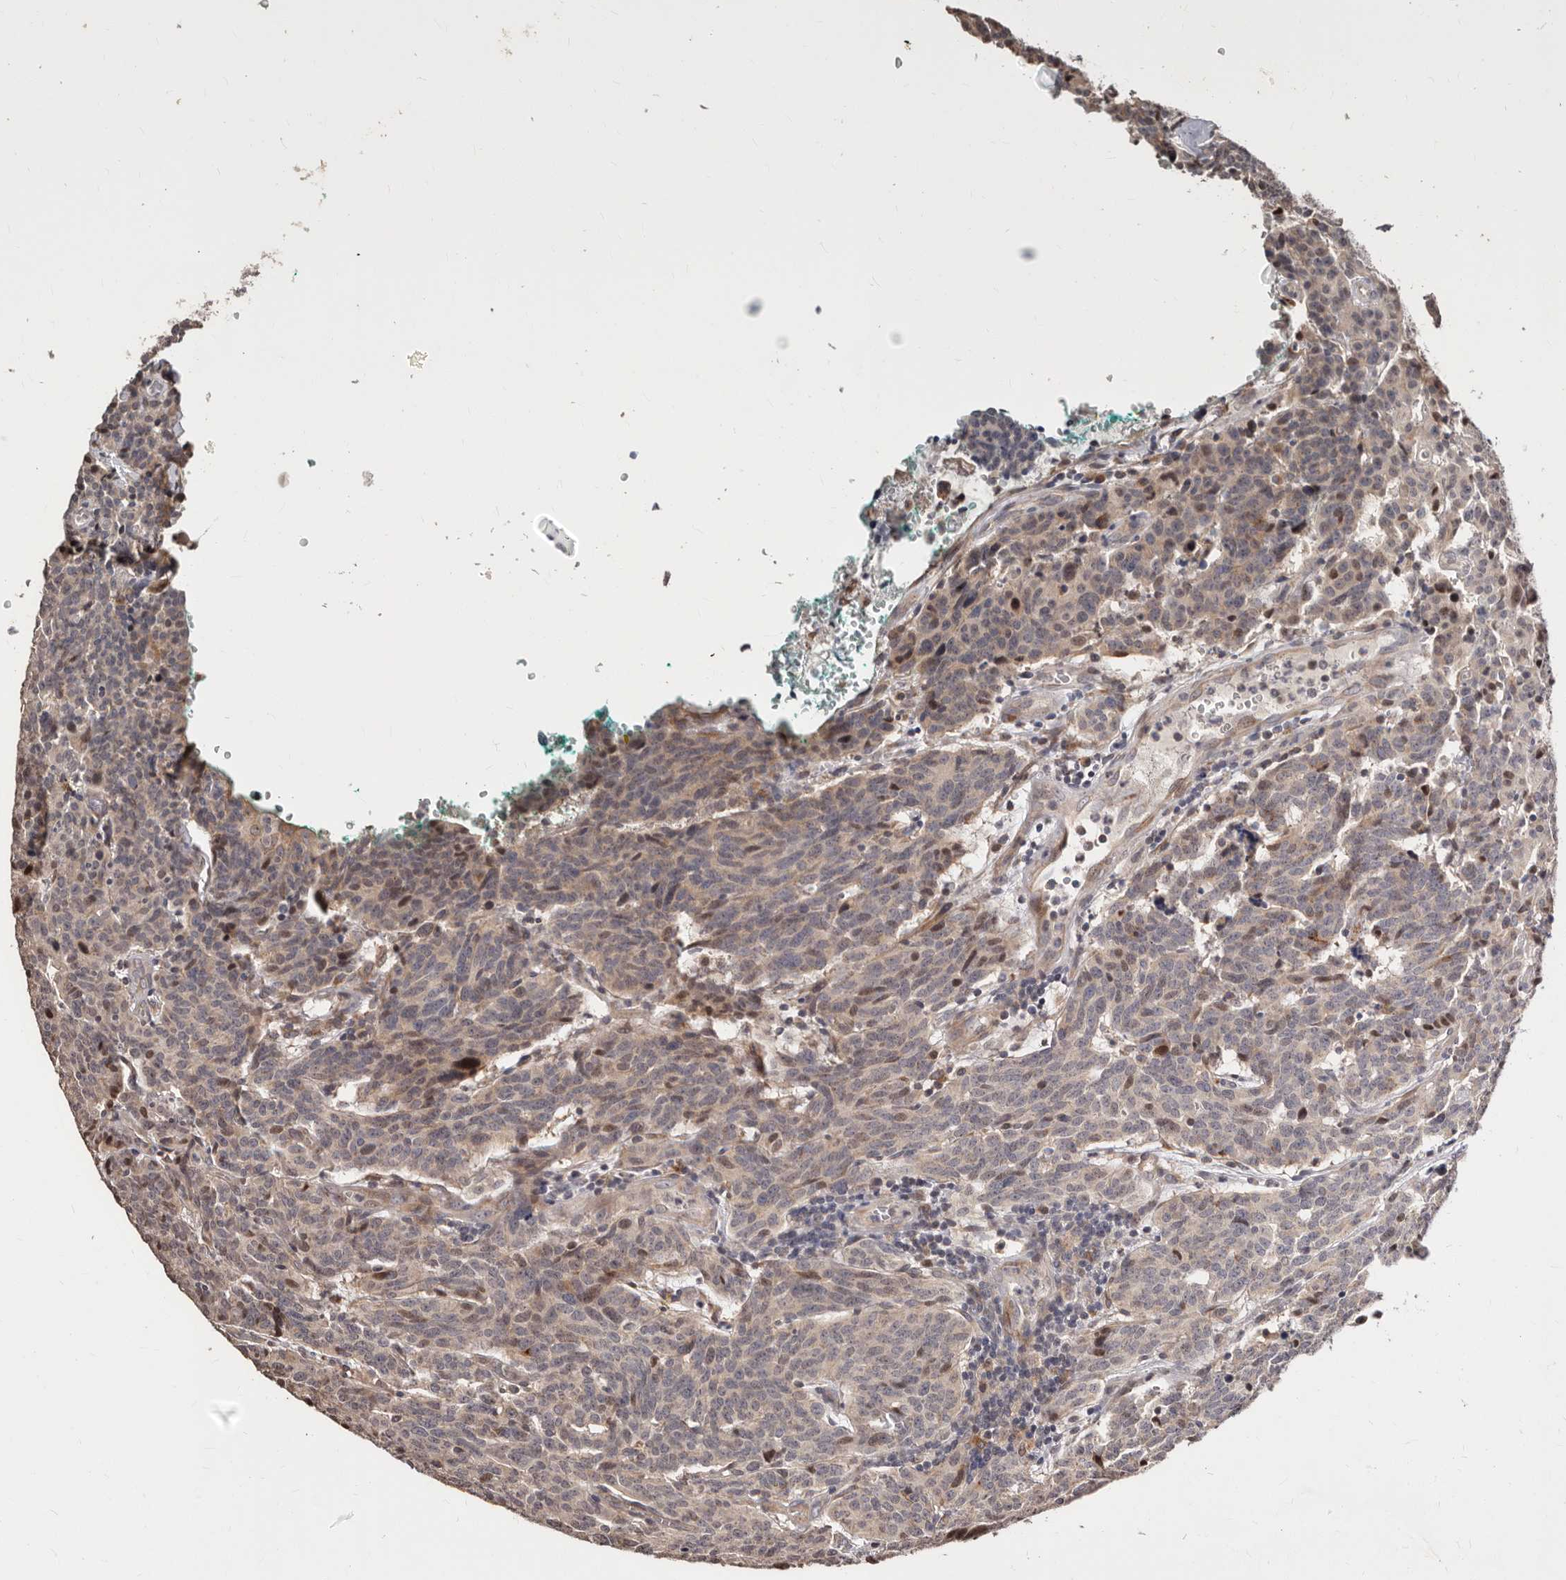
{"staining": {"intensity": "weak", "quantity": "25%-75%", "location": "cytoplasmic/membranous"}, "tissue": "carcinoid", "cell_type": "Tumor cells", "image_type": "cancer", "snomed": [{"axis": "morphology", "description": "Carcinoid, malignant, NOS"}, {"axis": "topography", "description": "Lung"}], "caption": "The histopathology image shows staining of carcinoid (malignant), revealing weak cytoplasmic/membranous protein positivity (brown color) within tumor cells. (IHC, brightfield microscopy, high magnification).", "gene": "APOL6", "patient": {"sex": "female", "age": 46}}